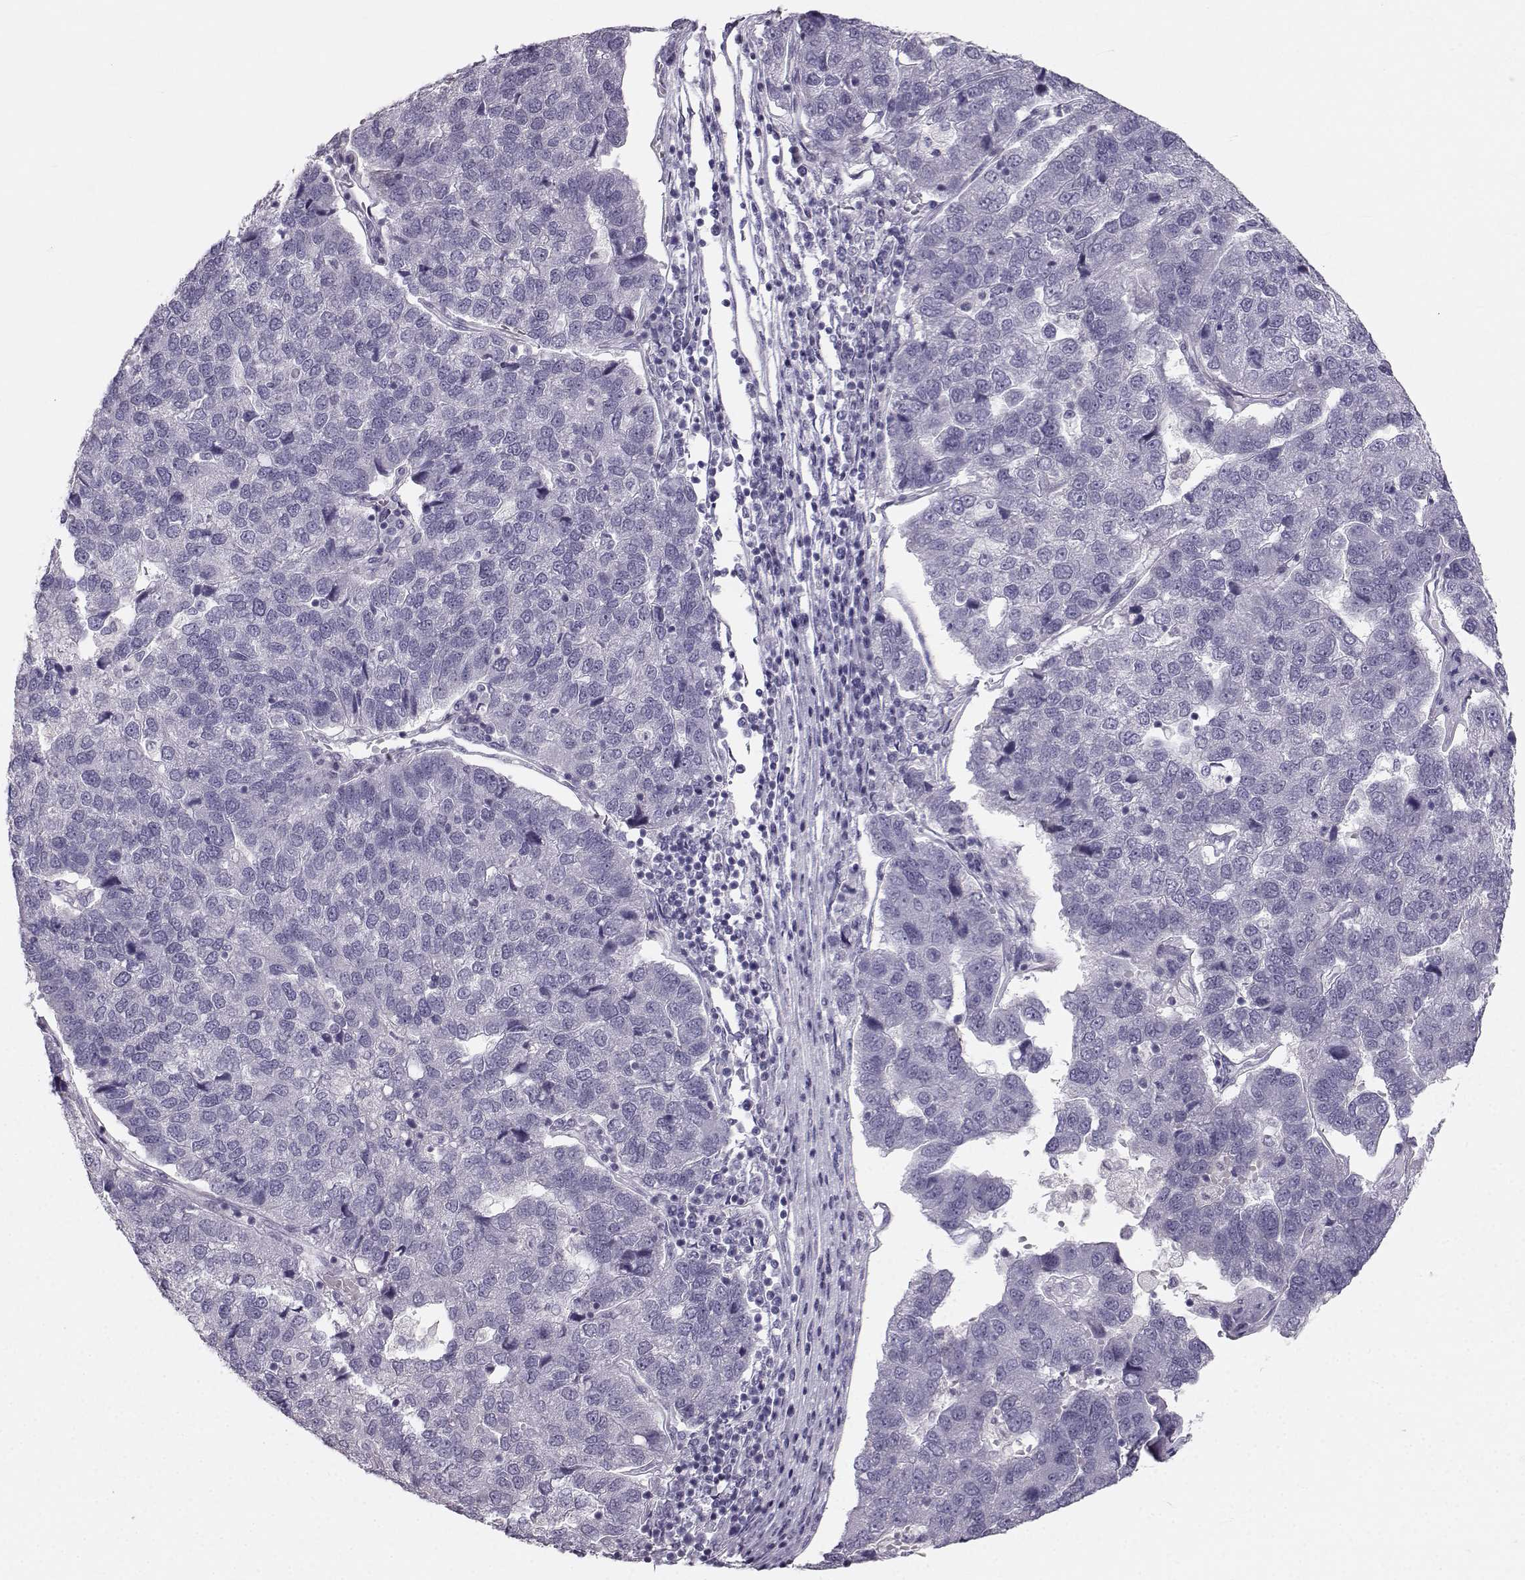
{"staining": {"intensity": "negative", "quantity": "none", "location": "none"}, "tissue": "pancreatic cancer", "cell_type": "Tumor cells", "image_type": "cancer", "snomed": [{"axis": "morphology", "description": "Adenocarcinoma, NOS"}, {"axis": "topography", "description": "Pancreas"}], "caption": "Tumor cells are negative for protein expression in human pancreatic adenocarcinoma.", "gene": "OIP5", "patient": {"sex": "female", "age": 61}}